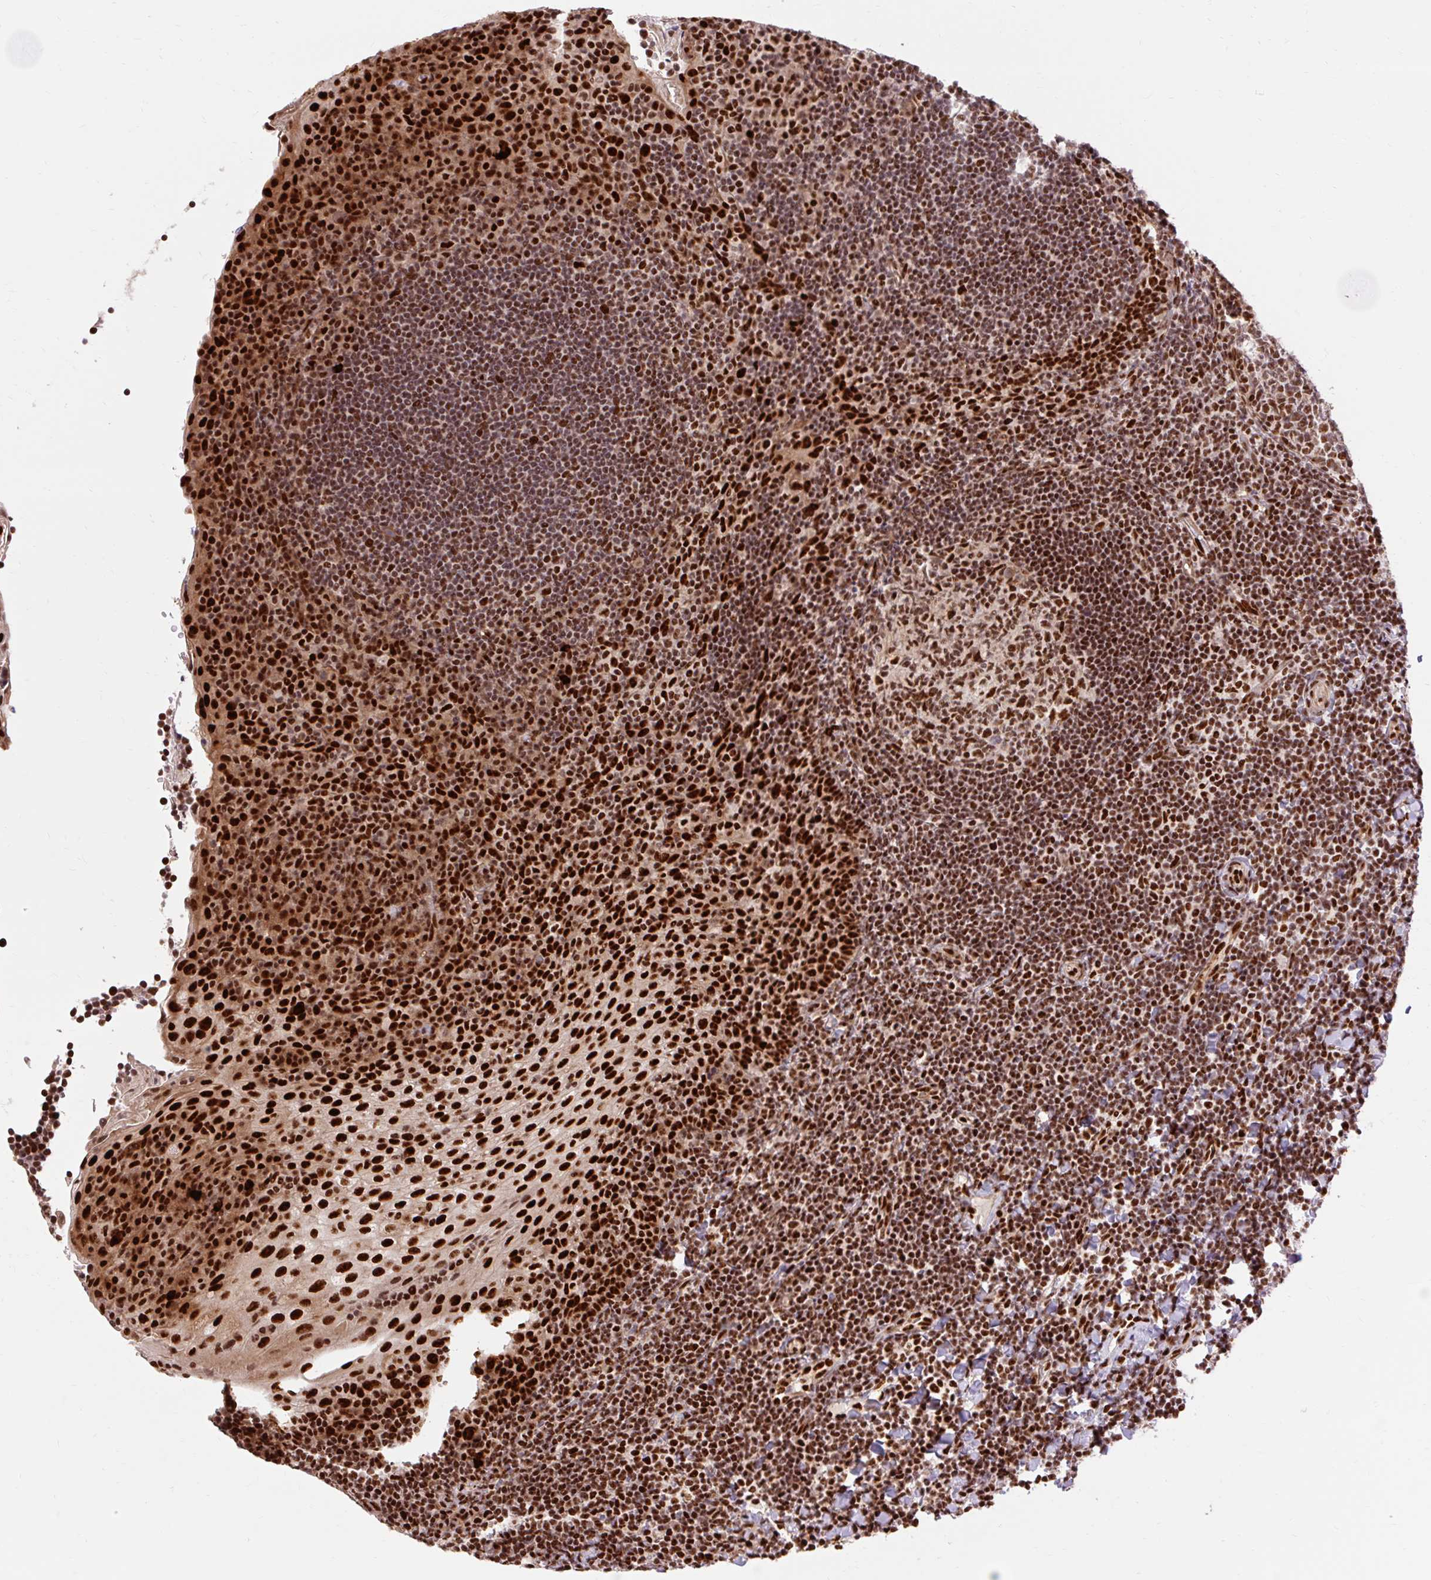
{"staining": {"intensity": "moderate", "quantity": "25%-75%", "location": "nuclear"}, "tissue": "tonsil", "cell_type": "Germinal center cells", "image_type": "normal", "snomed": [{"axis": "morphology", "description": "Normal tissue, NOS"}, {"axis": "topography", "description": "Tonsil"}], "caption": "A histopathology image showing moderate nuclear expression in approximately 25%-75% of germinal center cells in unremarkable tonsil, as visualized by brown immunohistochemical staining.", "gene": "MECOM", "patient": {"sex": "male", "age": 17}}